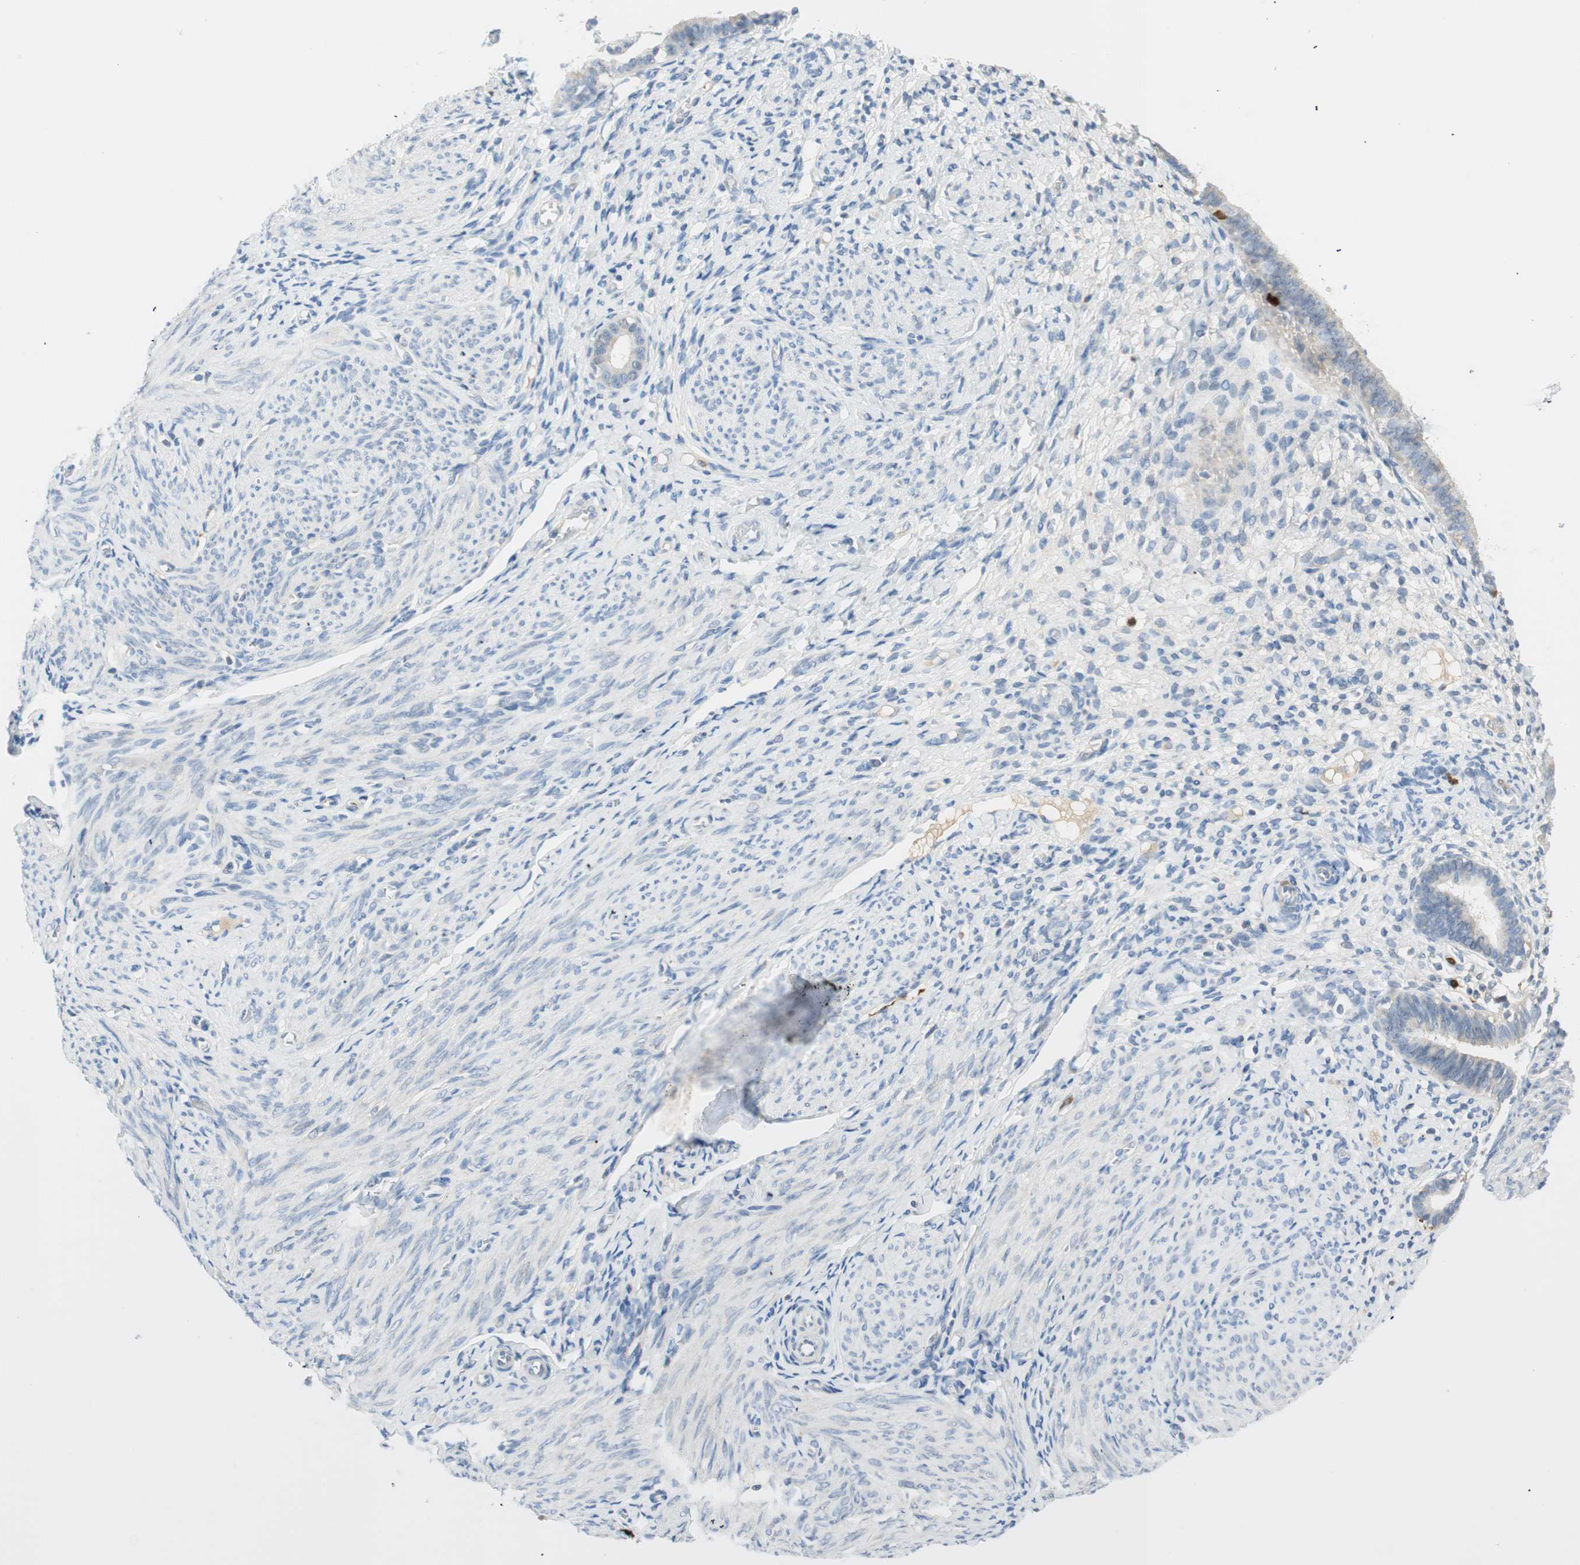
{"staining": {"intensity": "negative", "quantity": "none", "location": "none"}, "tissue": "endometrium", "cell_type": "Cells in endometrial stroma", "image_type": "normal", "snomed": [{"axis": "morphology", "description": "Normal tissue, NOS"}, {"axis": "topography", "description": "Endometrium"}], "caption": "An IHC micrograph of benign endometrium is shown. There is no staining in cells in endometrial stroma of endometrium. Brightfield microscopy of immunohistochemistry stained with DAB (brown) and hematoxylin (blue), captured at high magnification.", "gene": "PTTG1", "patient": {"sex": "female", "age": 61}}